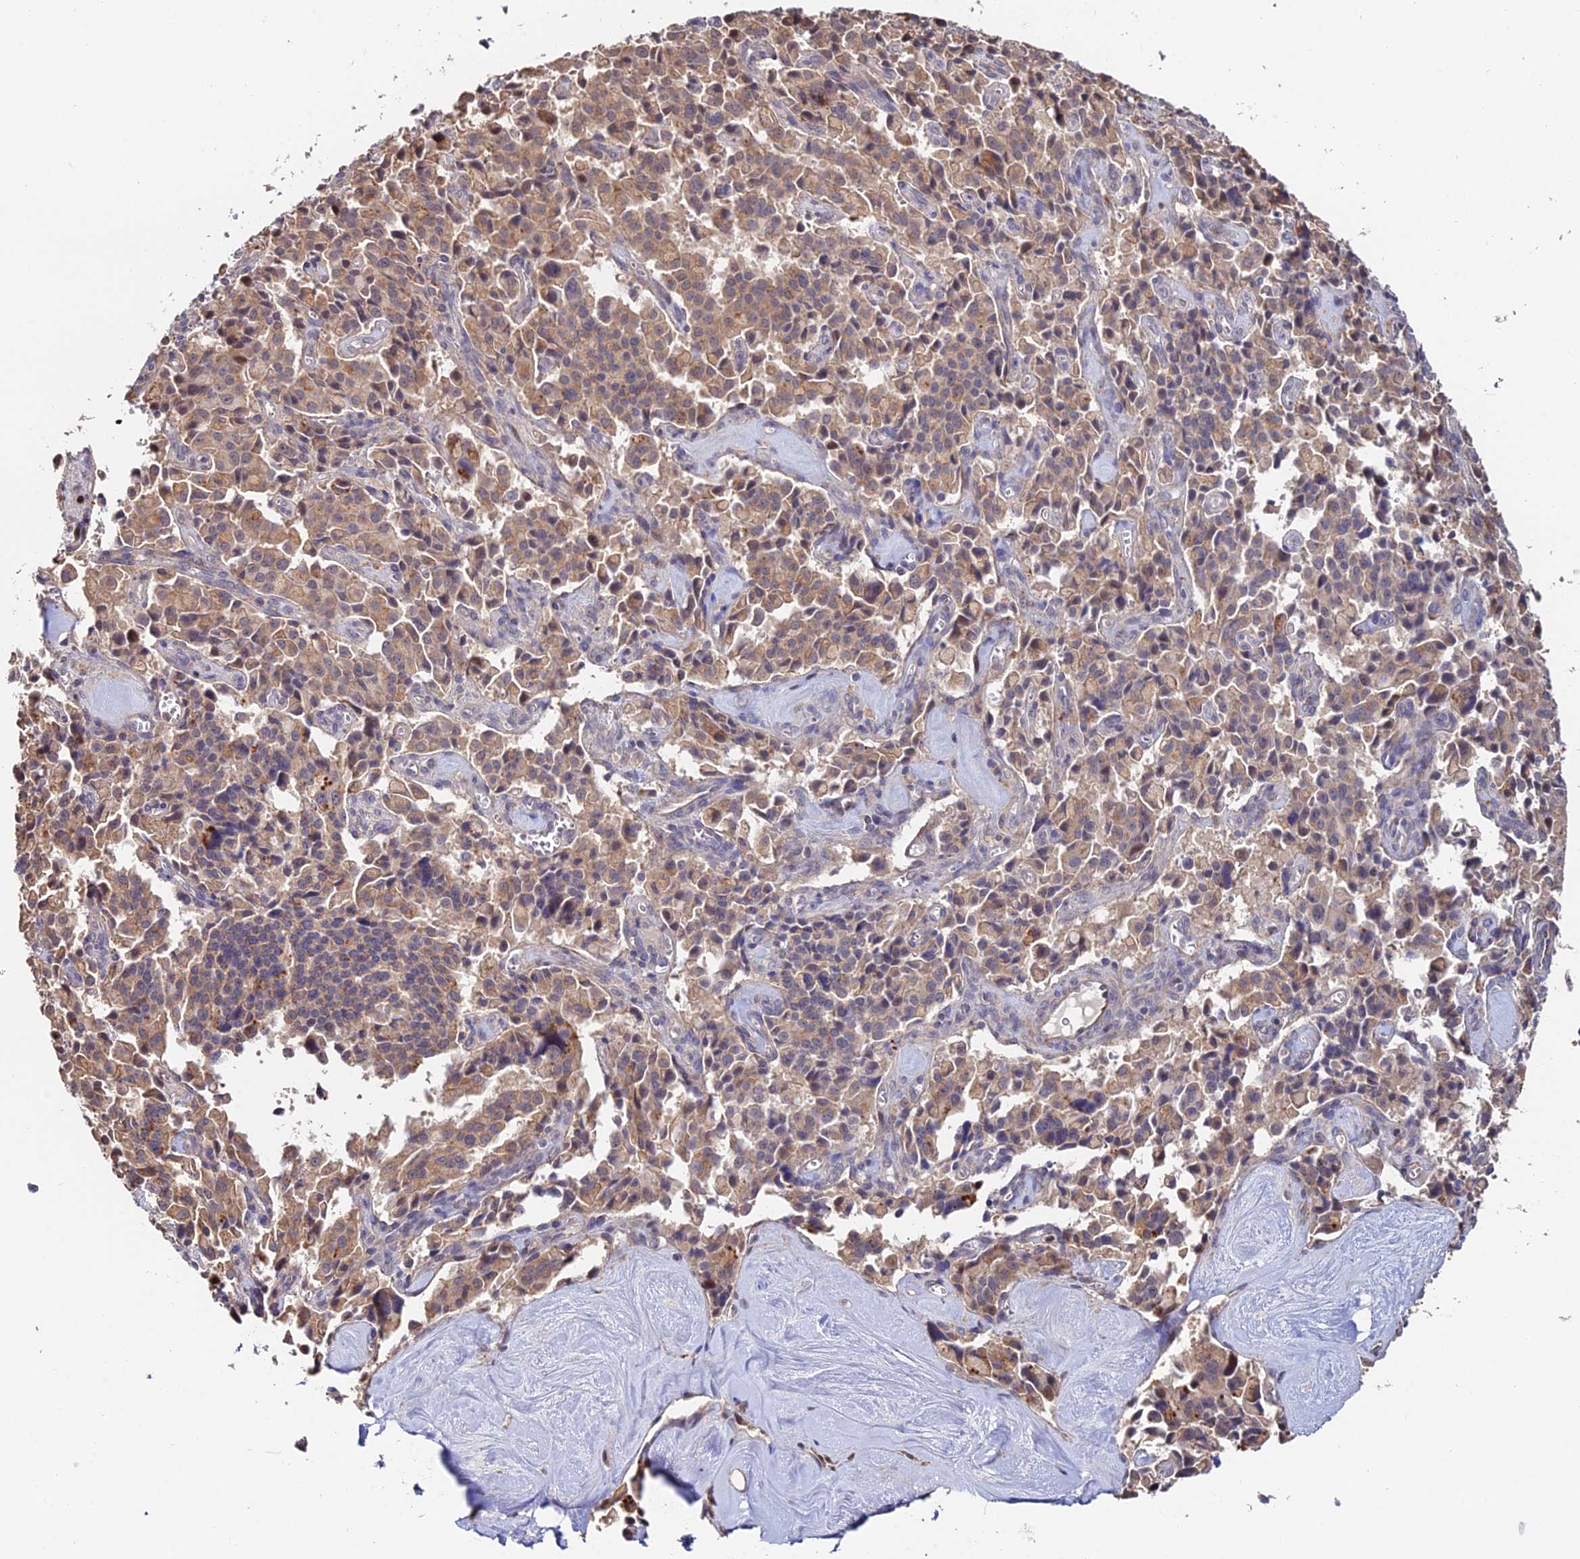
{"staining": {"intensity": "moderate", "quantity": ">75%", "location": "cytoplasmic/membranous"}, "tissue": "pancreatic cancer", "cell_type": "Tumor cells", "image_type": "cancer", "snomed": [{"axis": "morphology", "description": "Adenocarcinoma, NOS"}, {"axis": "topography", "description": "Pancreas"}], "caption": "Tumor cells reveal moderate cytoplasmic/membranous positivity in about >75% of cells in pancreatic cancer (adenocarcinoma). The staining was performed using DAB (3,3'-diaminobenzidine), with brown indicating positive protein expression. Nuclei are stained blue with hematoxylin.", "gene": "ACTR5", "patient": {"sex": "male", "age": 65}}